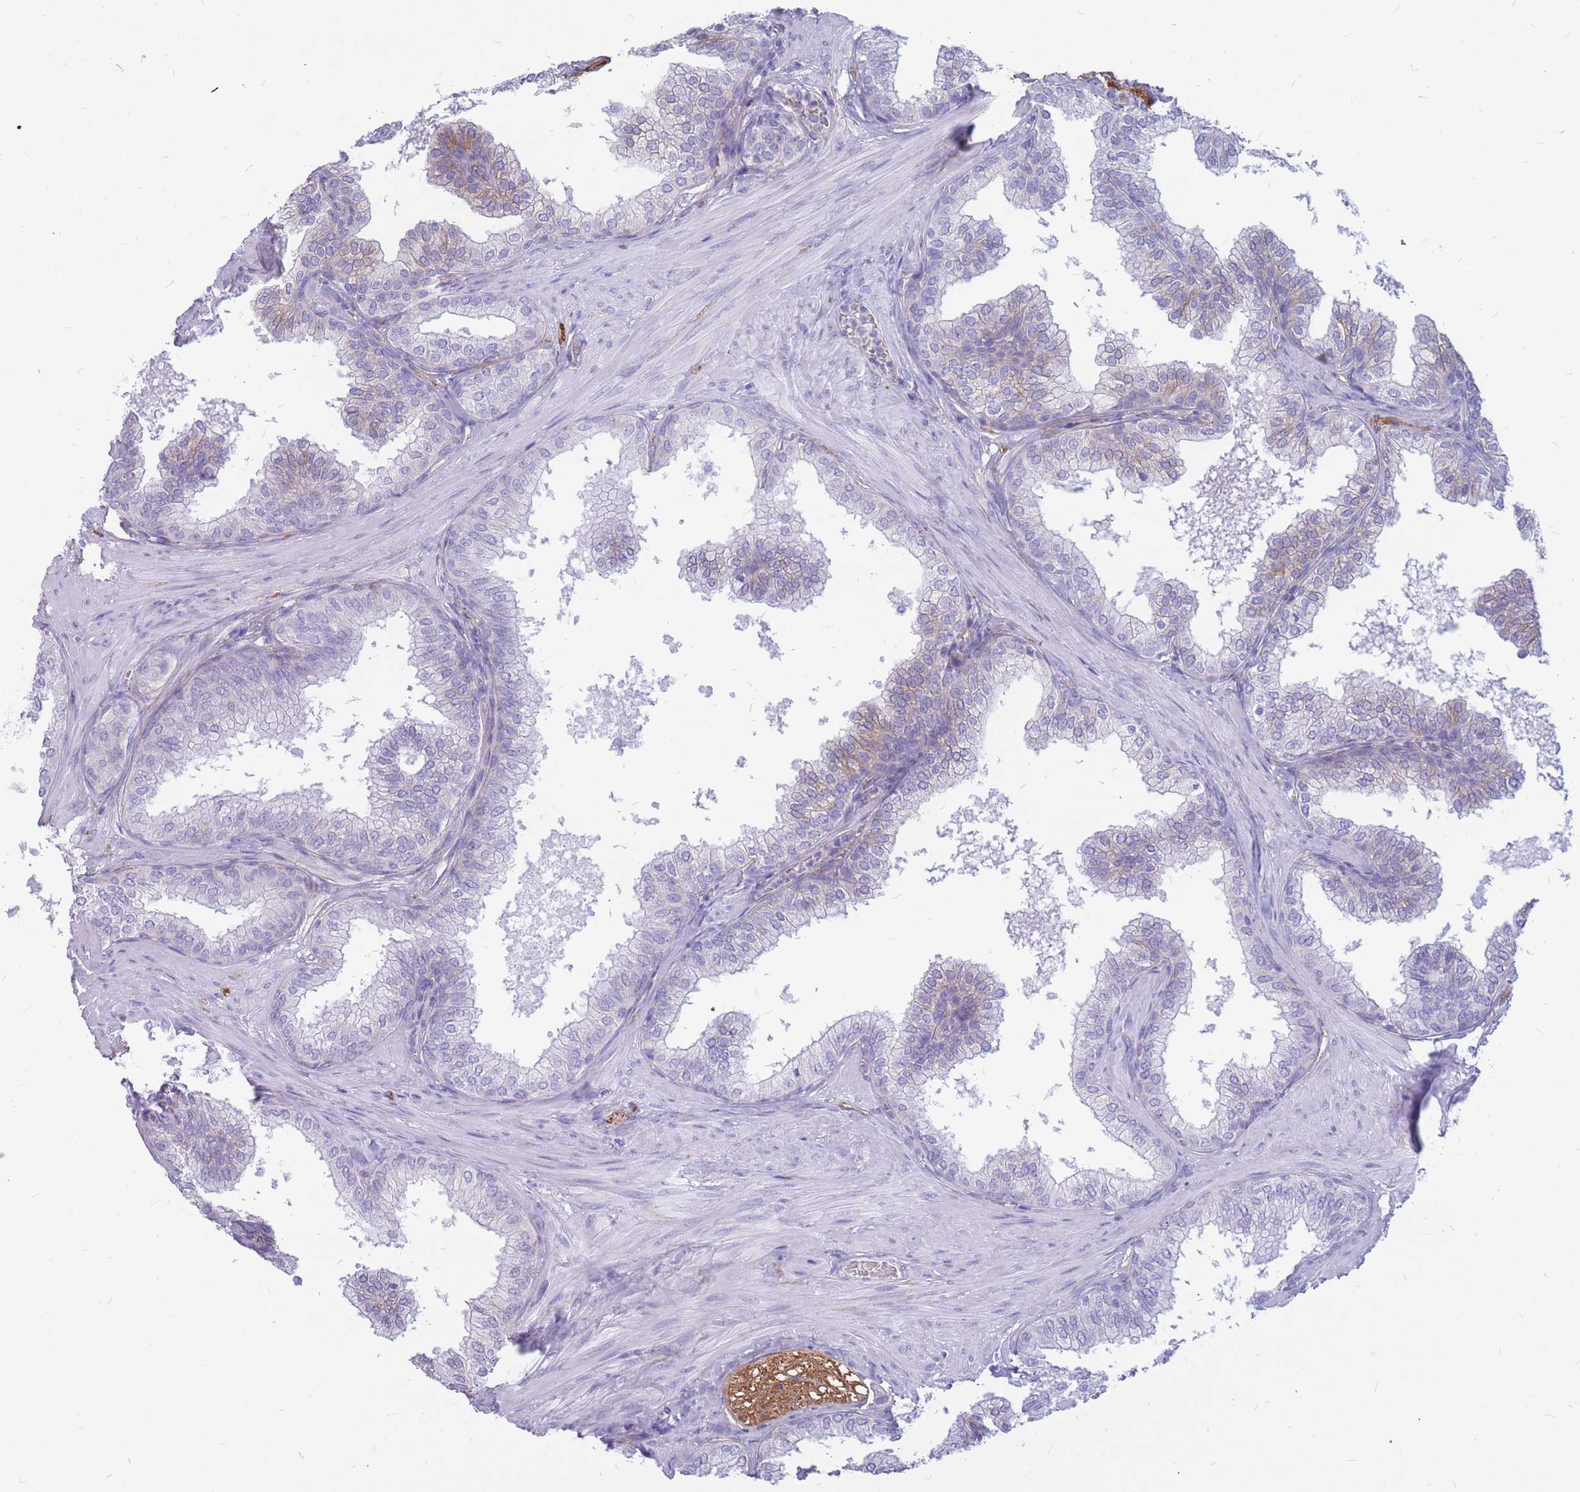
{"staining": {"intensity": "weak", "quantity": "<25%", "location": "cytoplasmic/membranous"}, "tissue": "prostate", "cell_type": "Glandular cells", "image_type": "normal", "snomed": [{"axis": "morphology", "description": "Normal tissue, NOS"}, {"axis": "topography", "description": "Prostate"}], "caption": "A high-resolution photomicrograph shows immunohistochemistry staining of unremarkable prostate, which reveals no significant expression in glandular cells. (Immunohistochemistry, brightfield microscopy, high magnification).", "gene": "ADD2", "patient": {"sex": "male", "age": 60}}